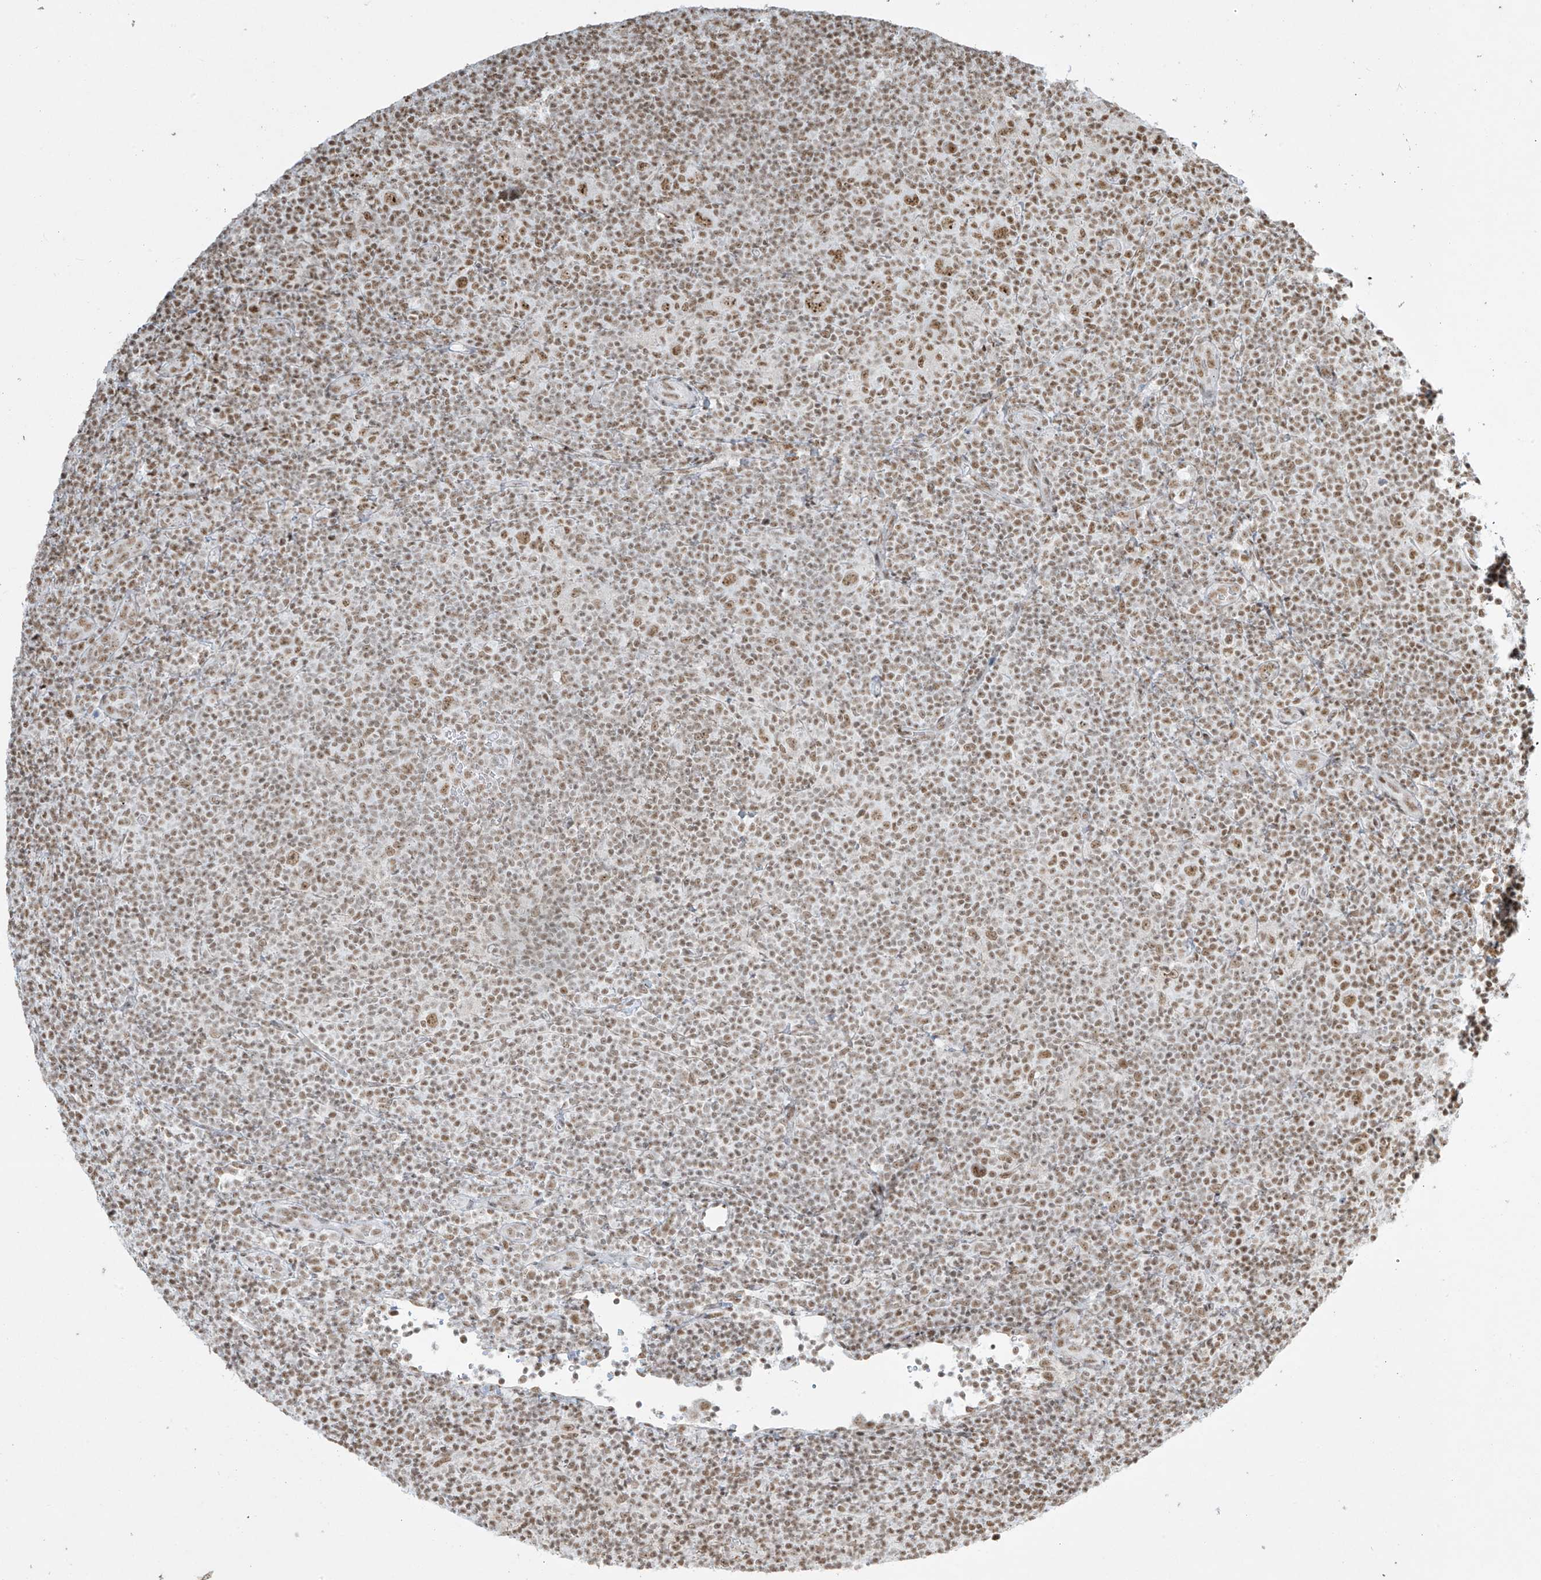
{"staining": {"intensity": "moderate", "quantity": ">75%", "location": "nuclear"}, "tissue": "lymphoma", "cell_type": "Tumor cells", "image_type": "cancer", "snomed": [{"axis": "morphology", "description": "Hodgkin's disease, NOS"}, {"axis": "topography", "description": "Lymph node"}], "caption": "Moderate nuclear protein expression is identified in about >75% of tumor cells in lymphoma.", "gene": "MS4A6A", "patient": {"sex": "female", "age": 57}}